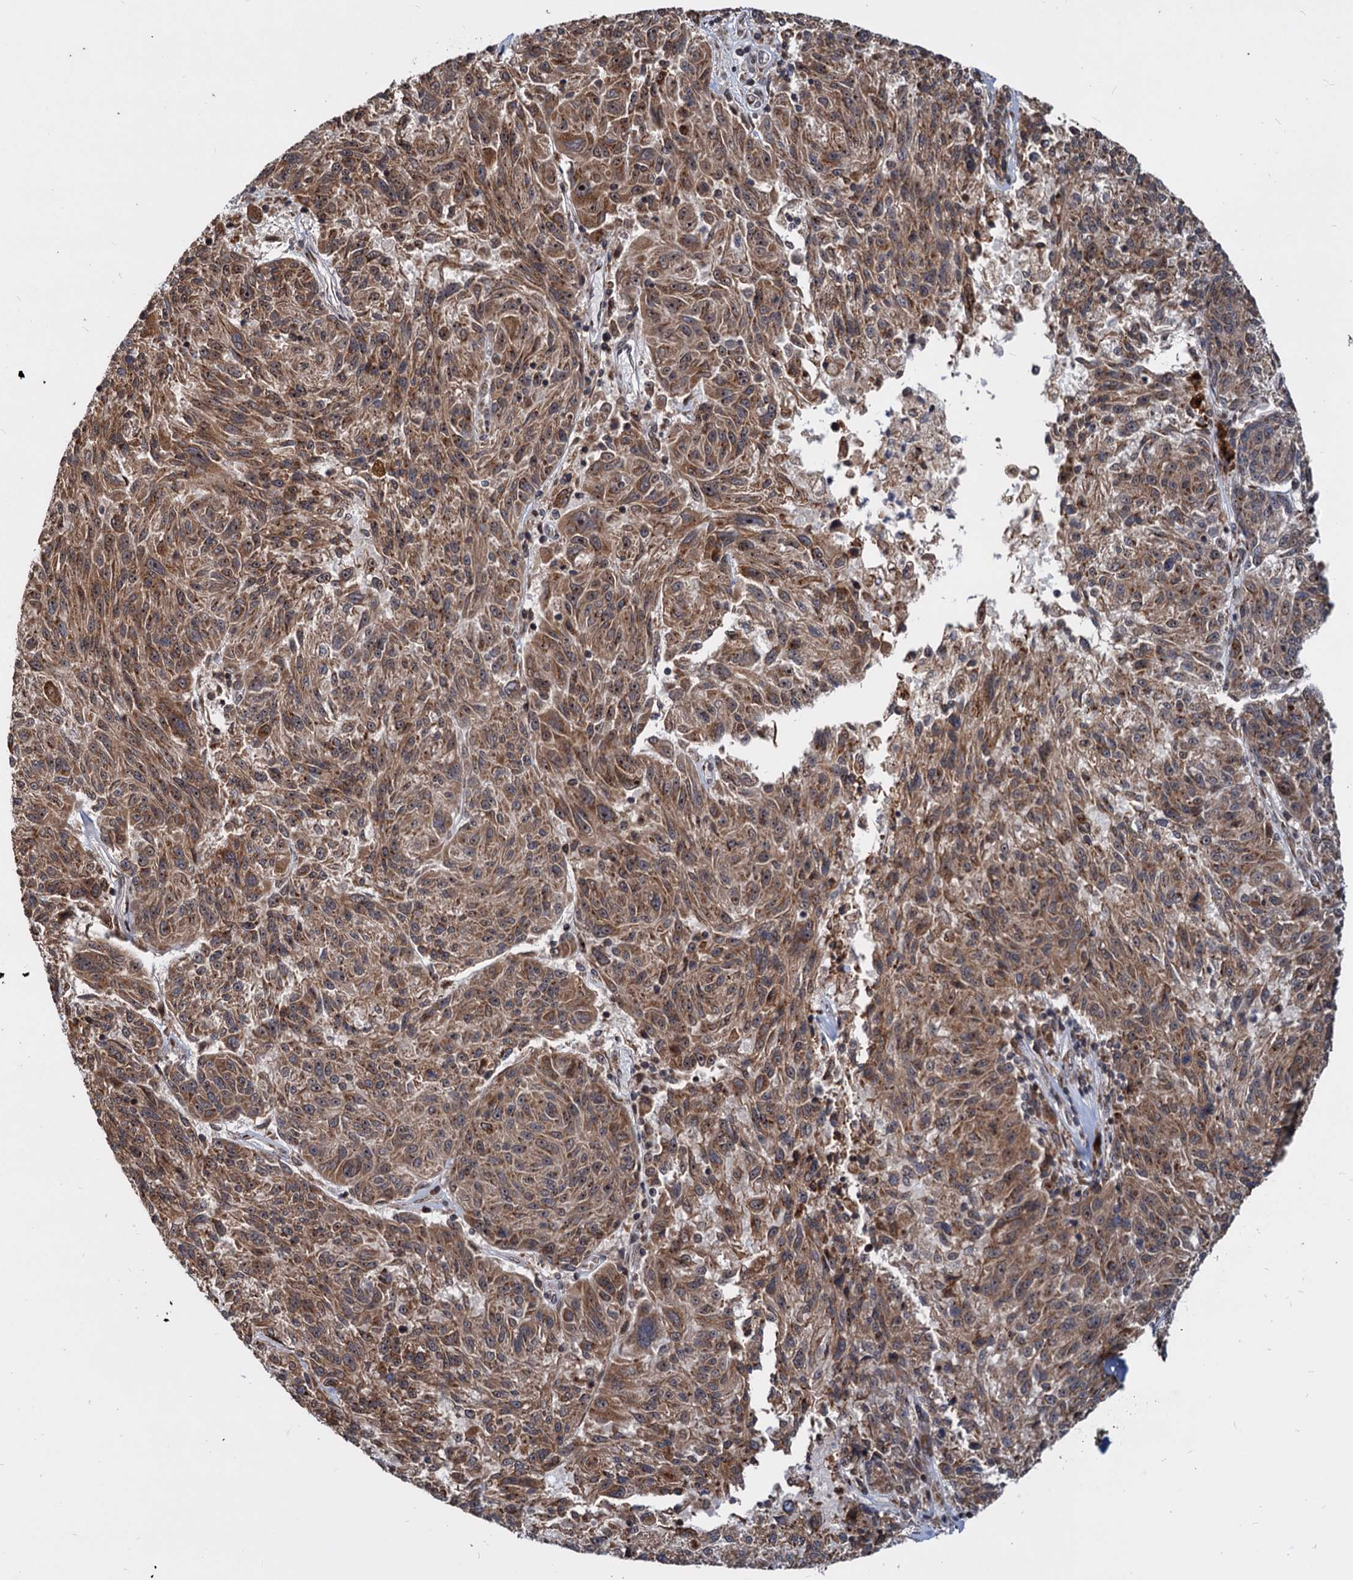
{"staining": {"intensity": "moderate", "quantity": ">75%", "location": "cytoplasmic/membranous"}, "tissue": "melanoma", "cell_type": "Tumor cells", "image_type": "cancer", "snomed": [{"axis": "morphology", "description": "Malignant melanoma, NOS"}, {"axis": "topography", "description": "Skin"}], "caption": "Moderate cytoplasmic/membranous protein expression is present in about >75% of tumor cells in malignant melanoma. (brown staining indicates protein expression, while blue staining denotes nuclei).", "gene": "SAAL1", "patient": {"sex": "male", "age": 53}}